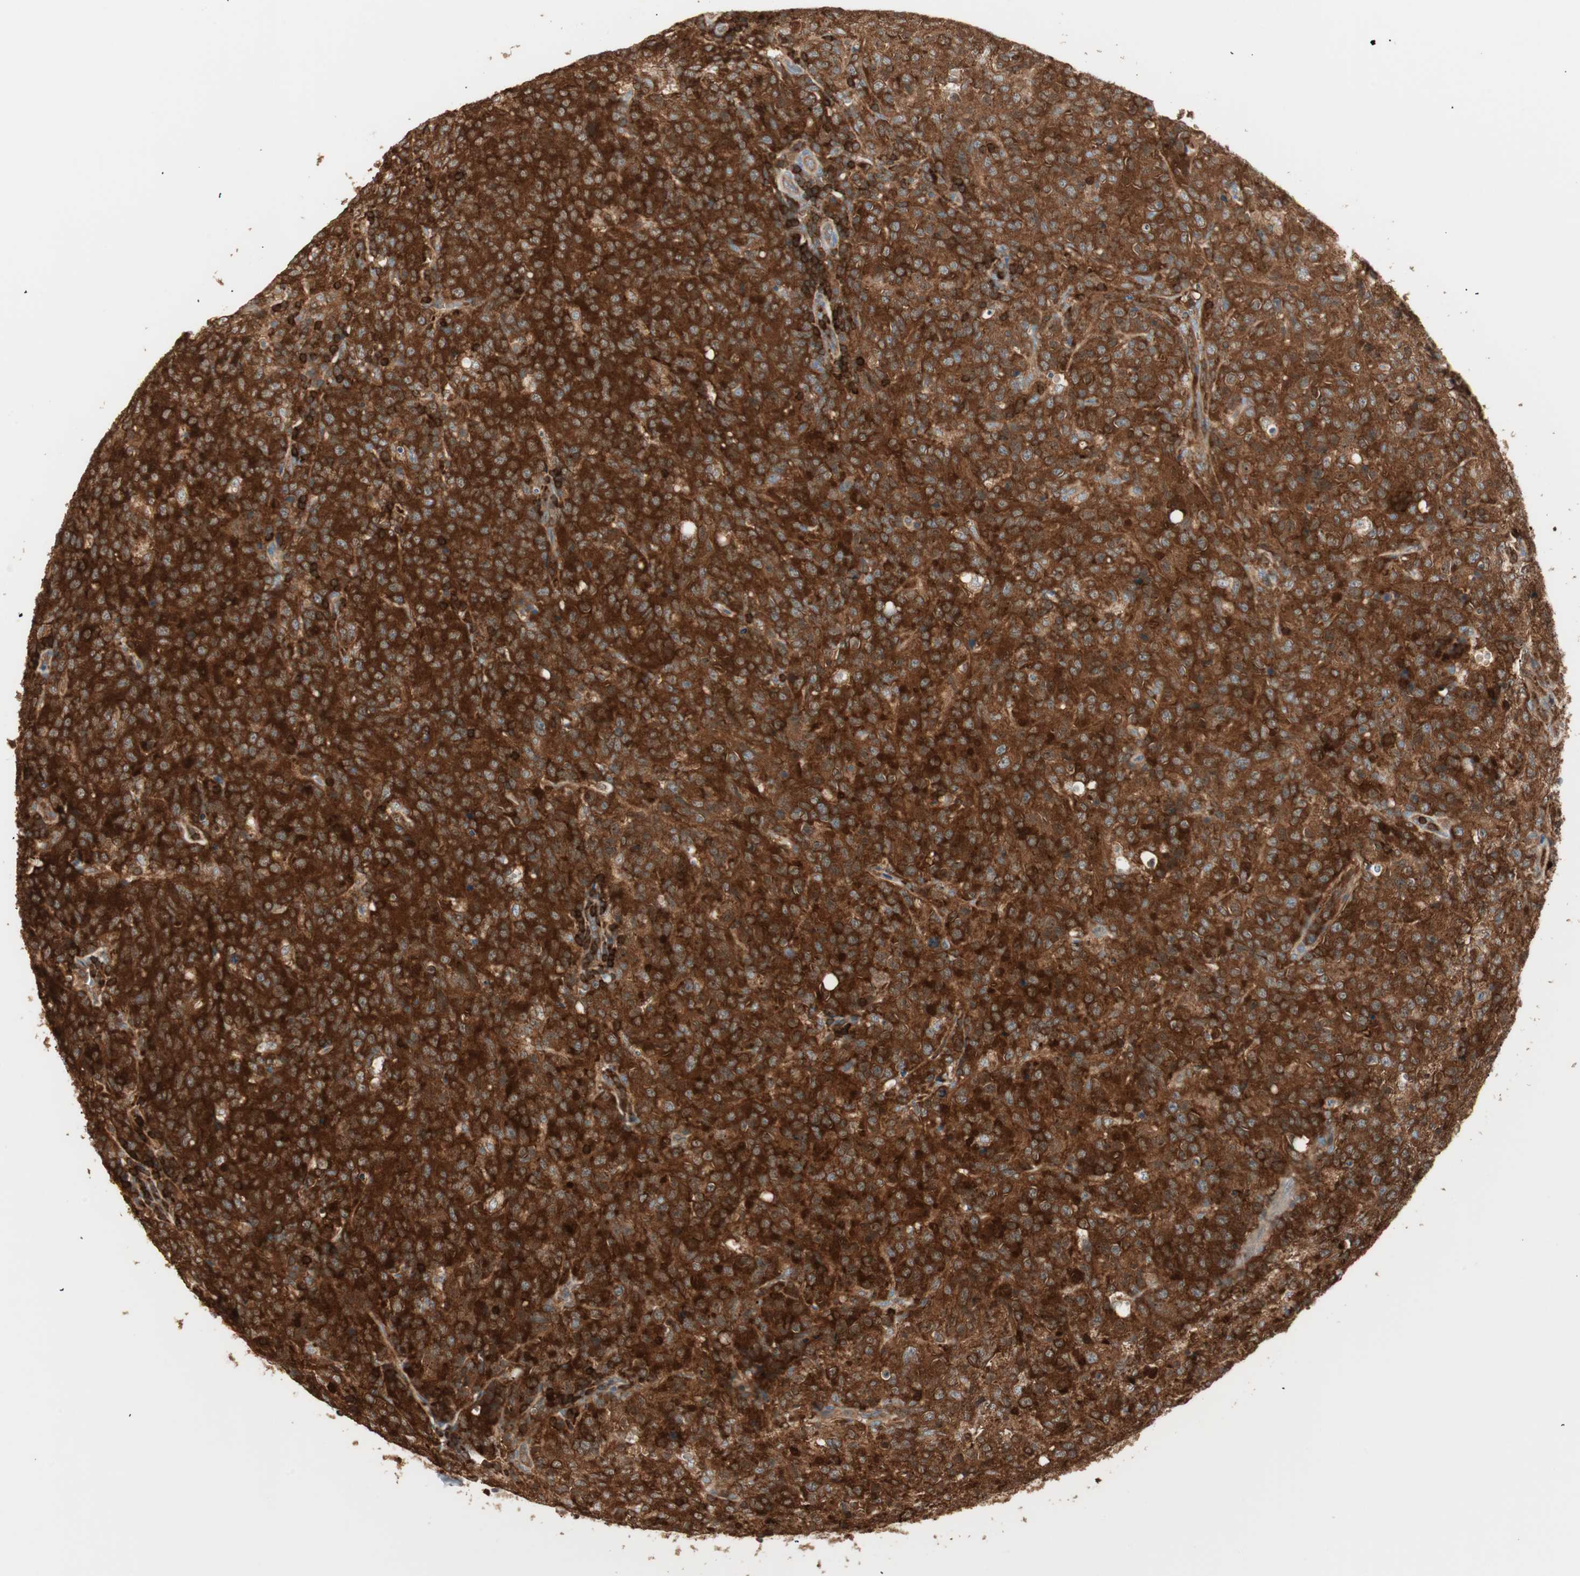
{"staining": {"intensity": "strong", "quantity": ">75%", "location": "cytoplasmic/membranous"}, "tissue": "lymphoma", "cell_type": "Tumor cells", "image_type": "cancer", "snomed": [{"axis": "morphology", "description": "Malignant lymphoma, non-Hodgkin's type, High grade"}, {"axis": "topography", "description": "Tonsil"}], "caption": "Lymphoma stained with immunohistochemistry exhibits strong cytoplasmic/membranous staining in about >75% of tumor cells.", "gene": "CRLF3", "patient": {"sex": "female", "age": 36}}